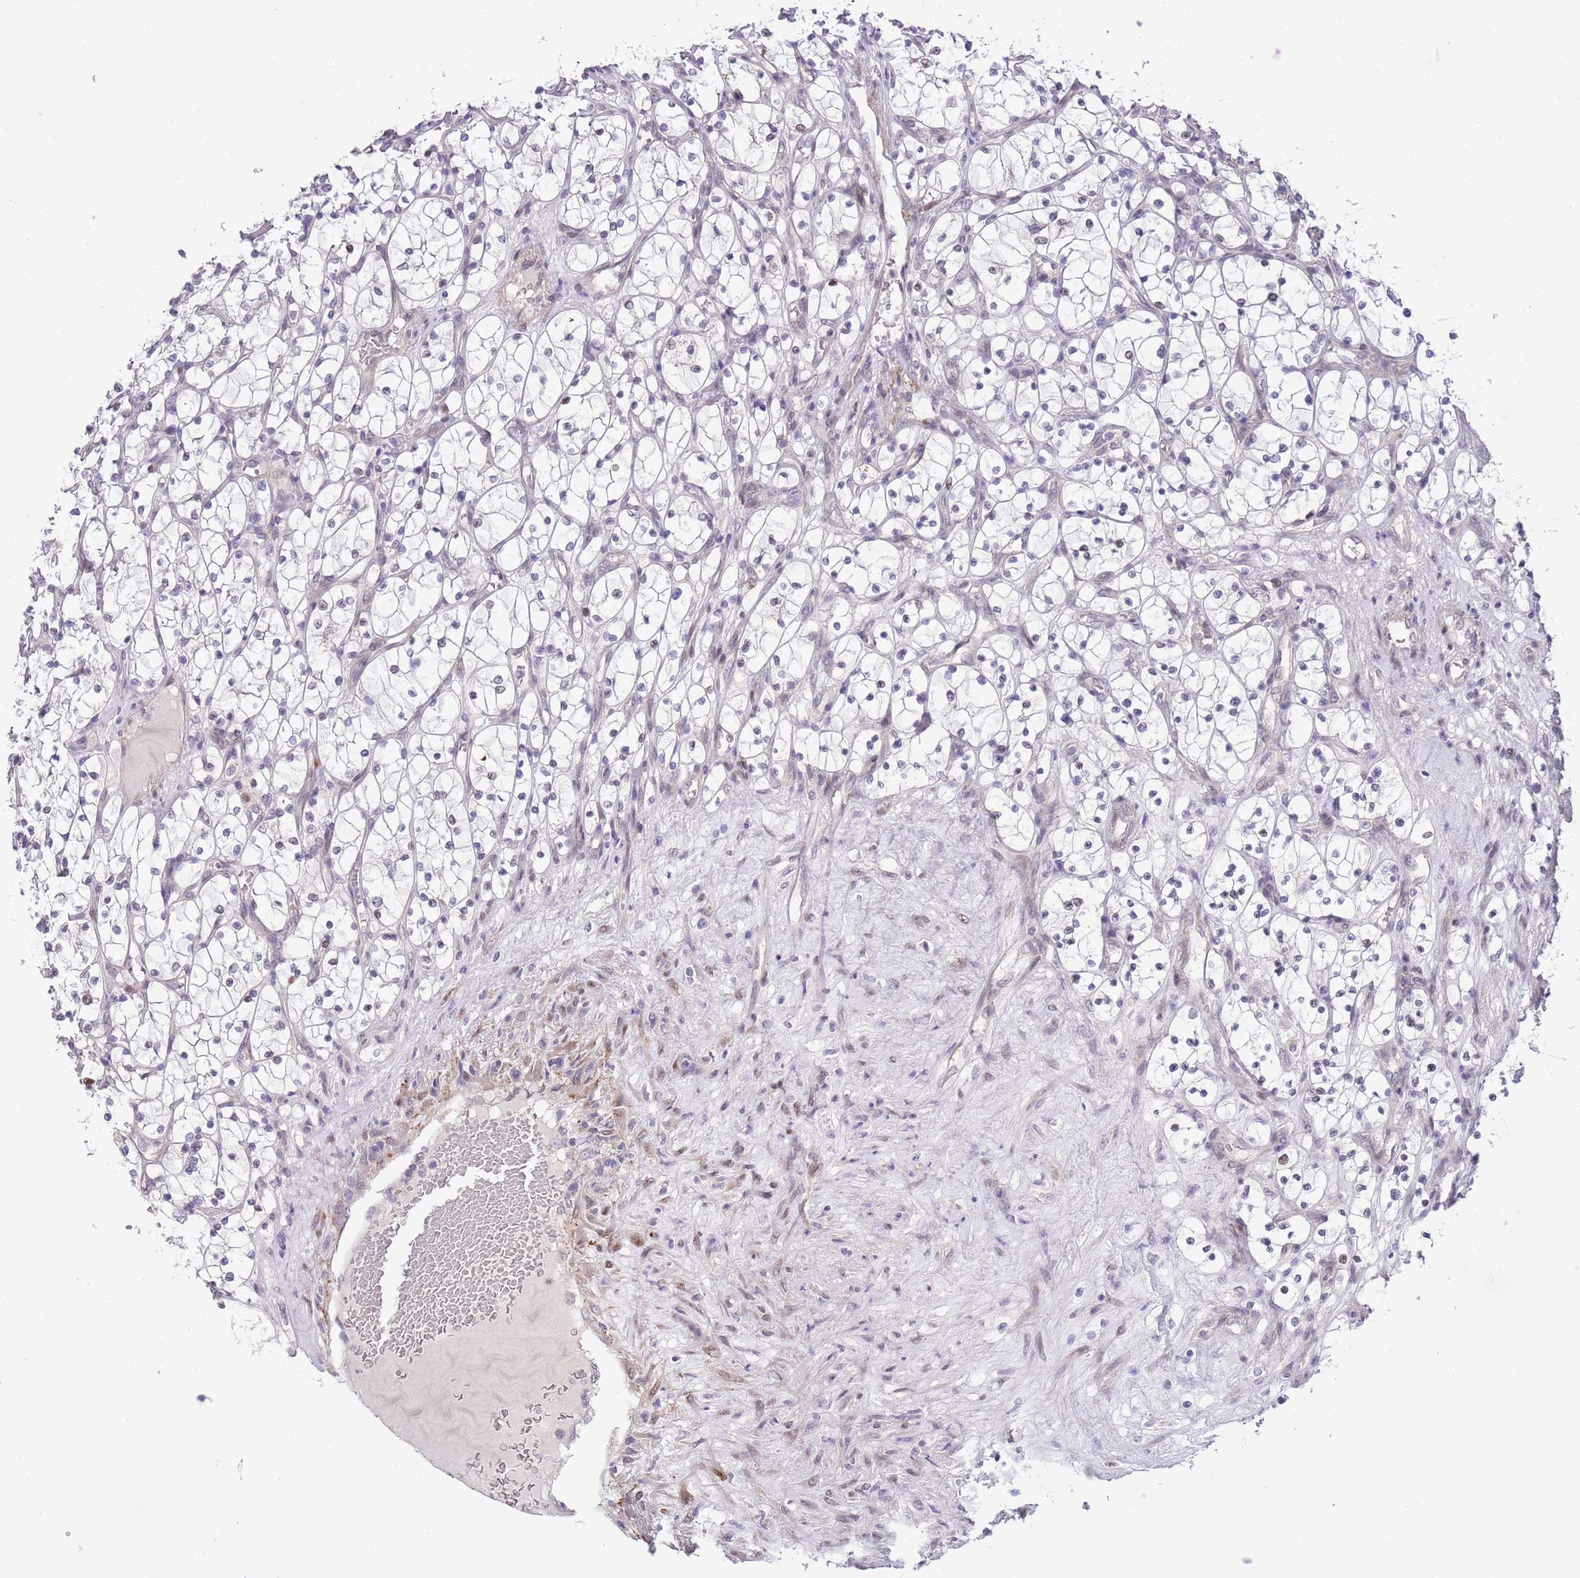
{"staining": {"intensity": "negative", "quantity": "none", "location": "none"}, "tissue": "renal cancer", "cell_type": "Tumor cells", "image_type": "cancer", "snomed": [{"axis": "morphology", "description": "Adenocarcinoma, NOS"}, {"axis": "topography", "description": "Kidney"}], "caption": "This is an immunohistochemistry (IHC) image of renal adenocarcinoma. There is no expression in tumor cells.", "gene": "CCND2", "patient": {"sex": "female", "age": 69}}